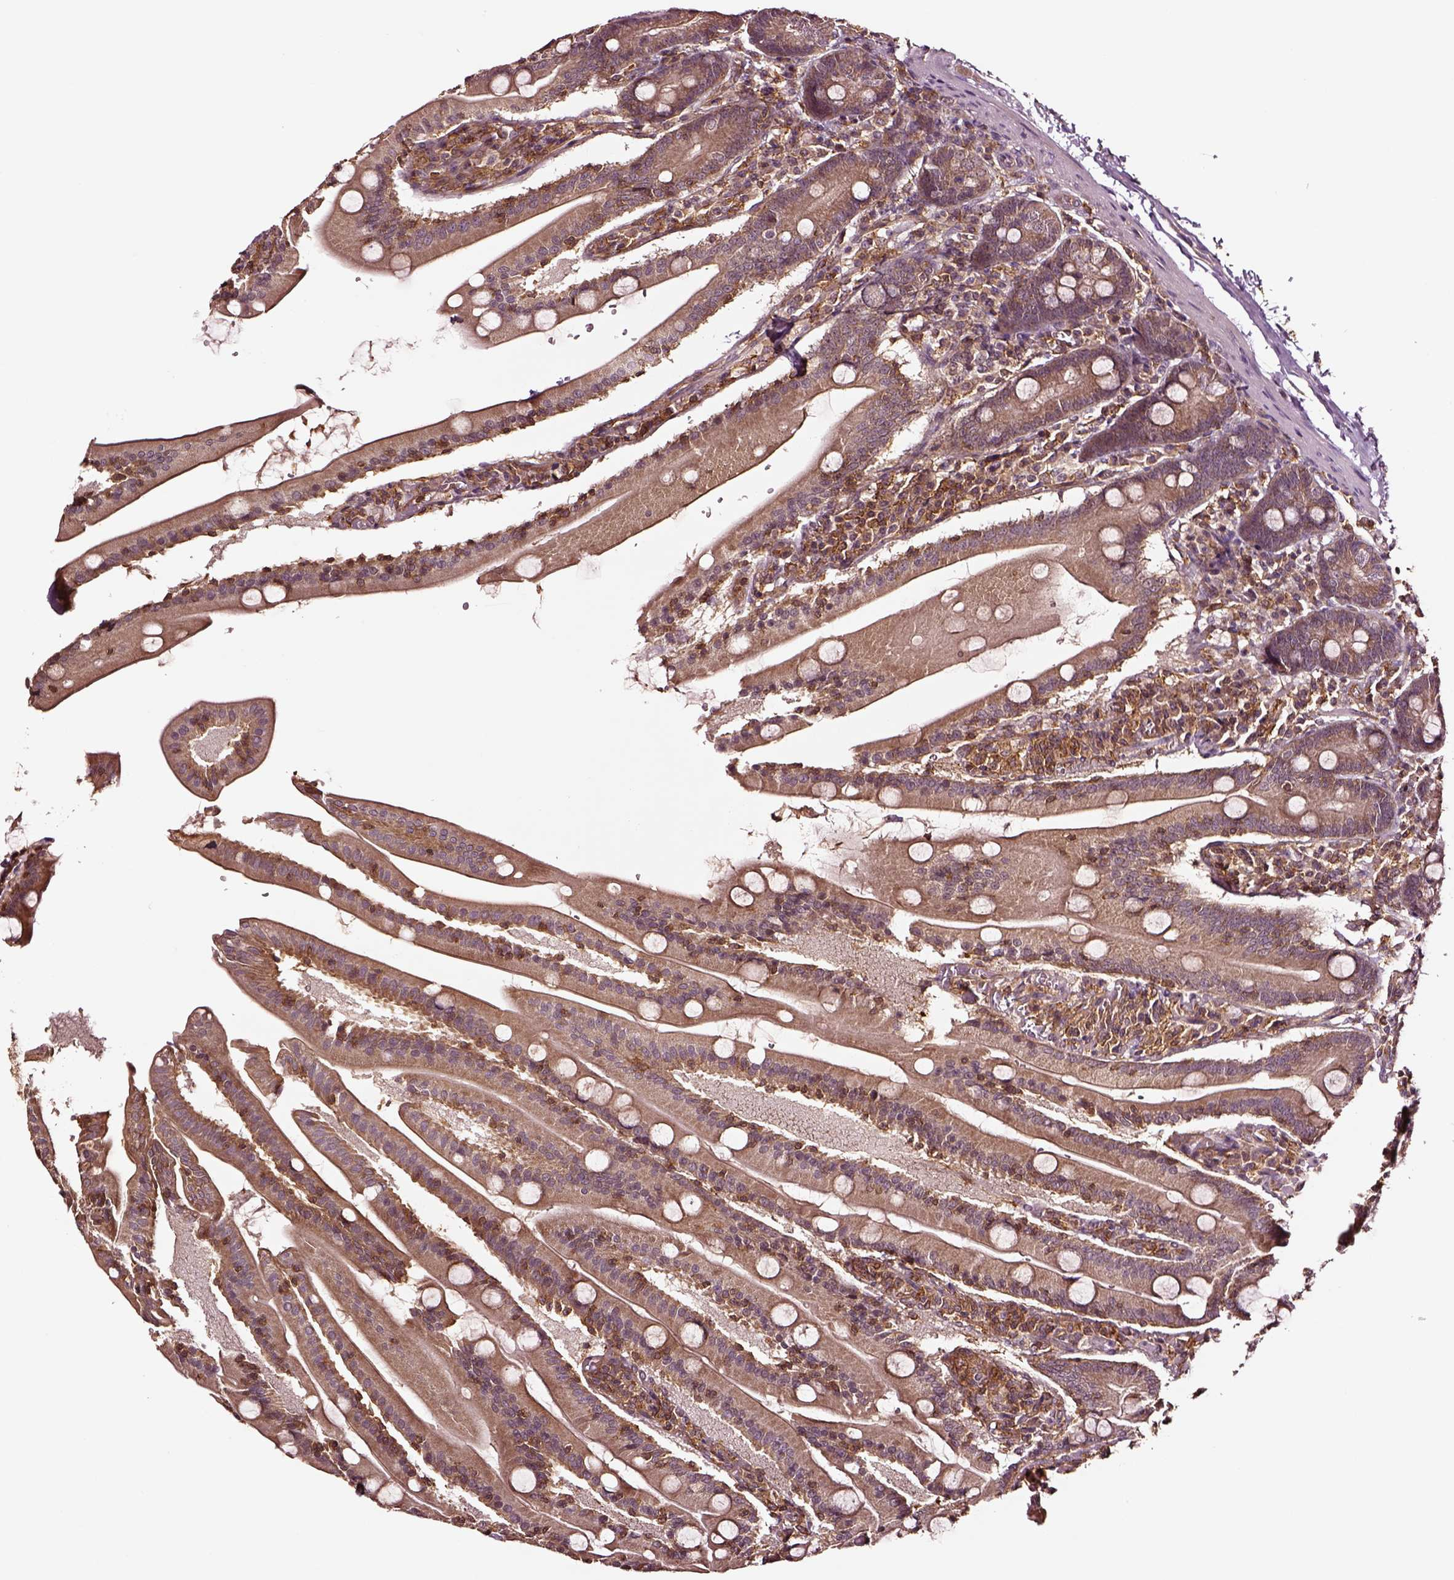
{"staining": {"intensity": "moderate", "quantity": ">75%", "location": "cytoplasmic/membranous"}, "tissue": "small intestine", "cell_type": "Glandular cells", "image_type": "normal", "snomed": [{"axis": "morphology", "description": "Normal tissue, NOS"}, {"axis": "topography", "description": "Small intestine"}], "caption": "Glandular cells reveal medium levels of moderate cytoplasmic/membranous expression in approximately >75% of cells in unremarkable small intestine. (DAB IHC with brightfield microscopy, high magnification).", "gene": "RASSF5", "patient": {"sex": "male", "age": 37}}